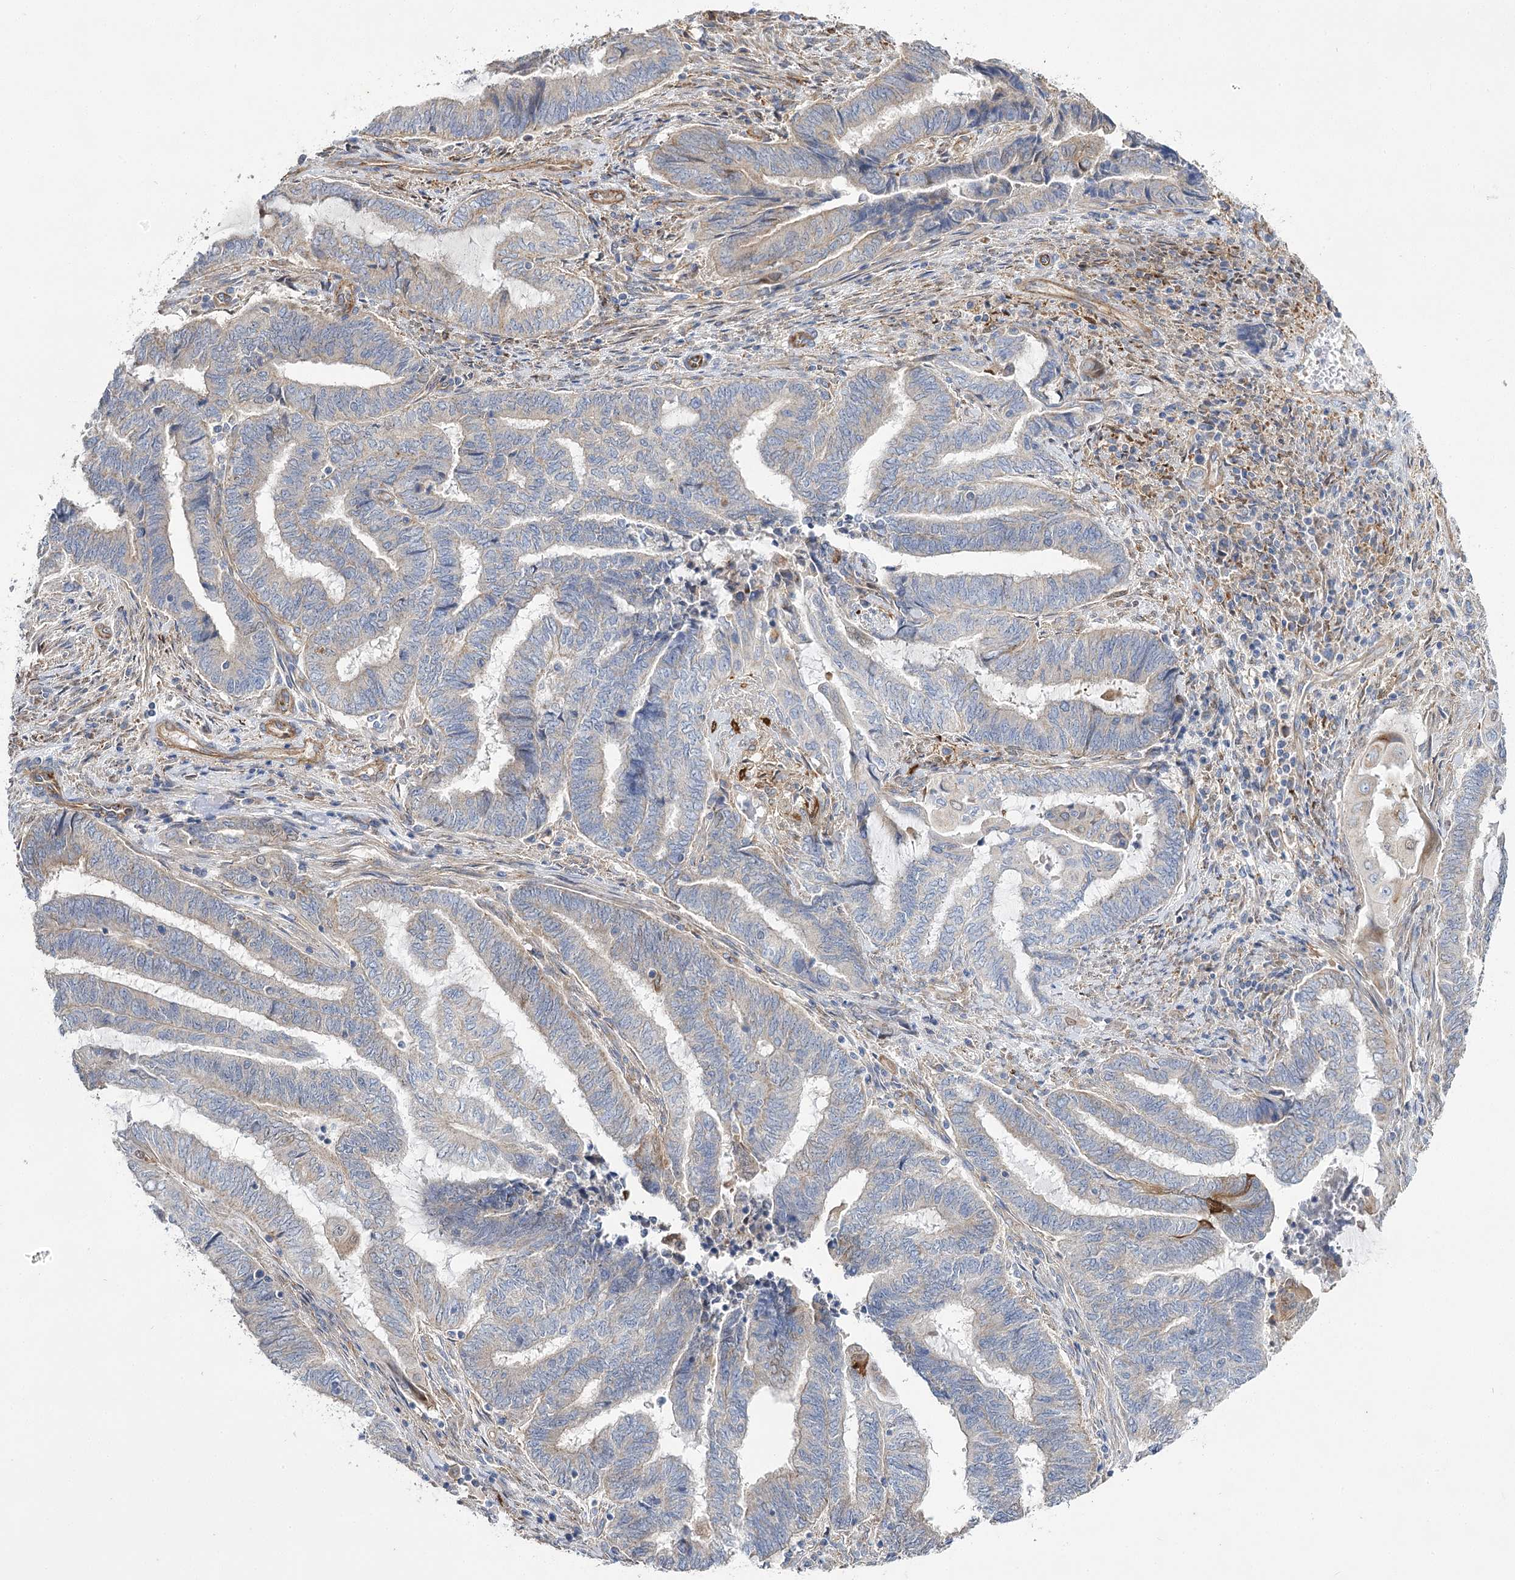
{"staining": {"intensity": "negative", "quantity": "none", "location": "none"}, "tissue": "endometrial cancer", "cell_type": "Tumor cells", "image_type": "cancer", "snomed": [{"axis": "morphology", "description": "Adenocarcinoma, NOS"}, {"axis": "topography", "description": "Uterus"}, {"axis": "topography", "description": "Endometrium"}], "caption": "The photomicrograph reveals no significant expression in tumor cells of endometrial cancer (adenocarcinoma).", "gene": "RMDN2", "patient": {"sex": "female", "age": 70}}